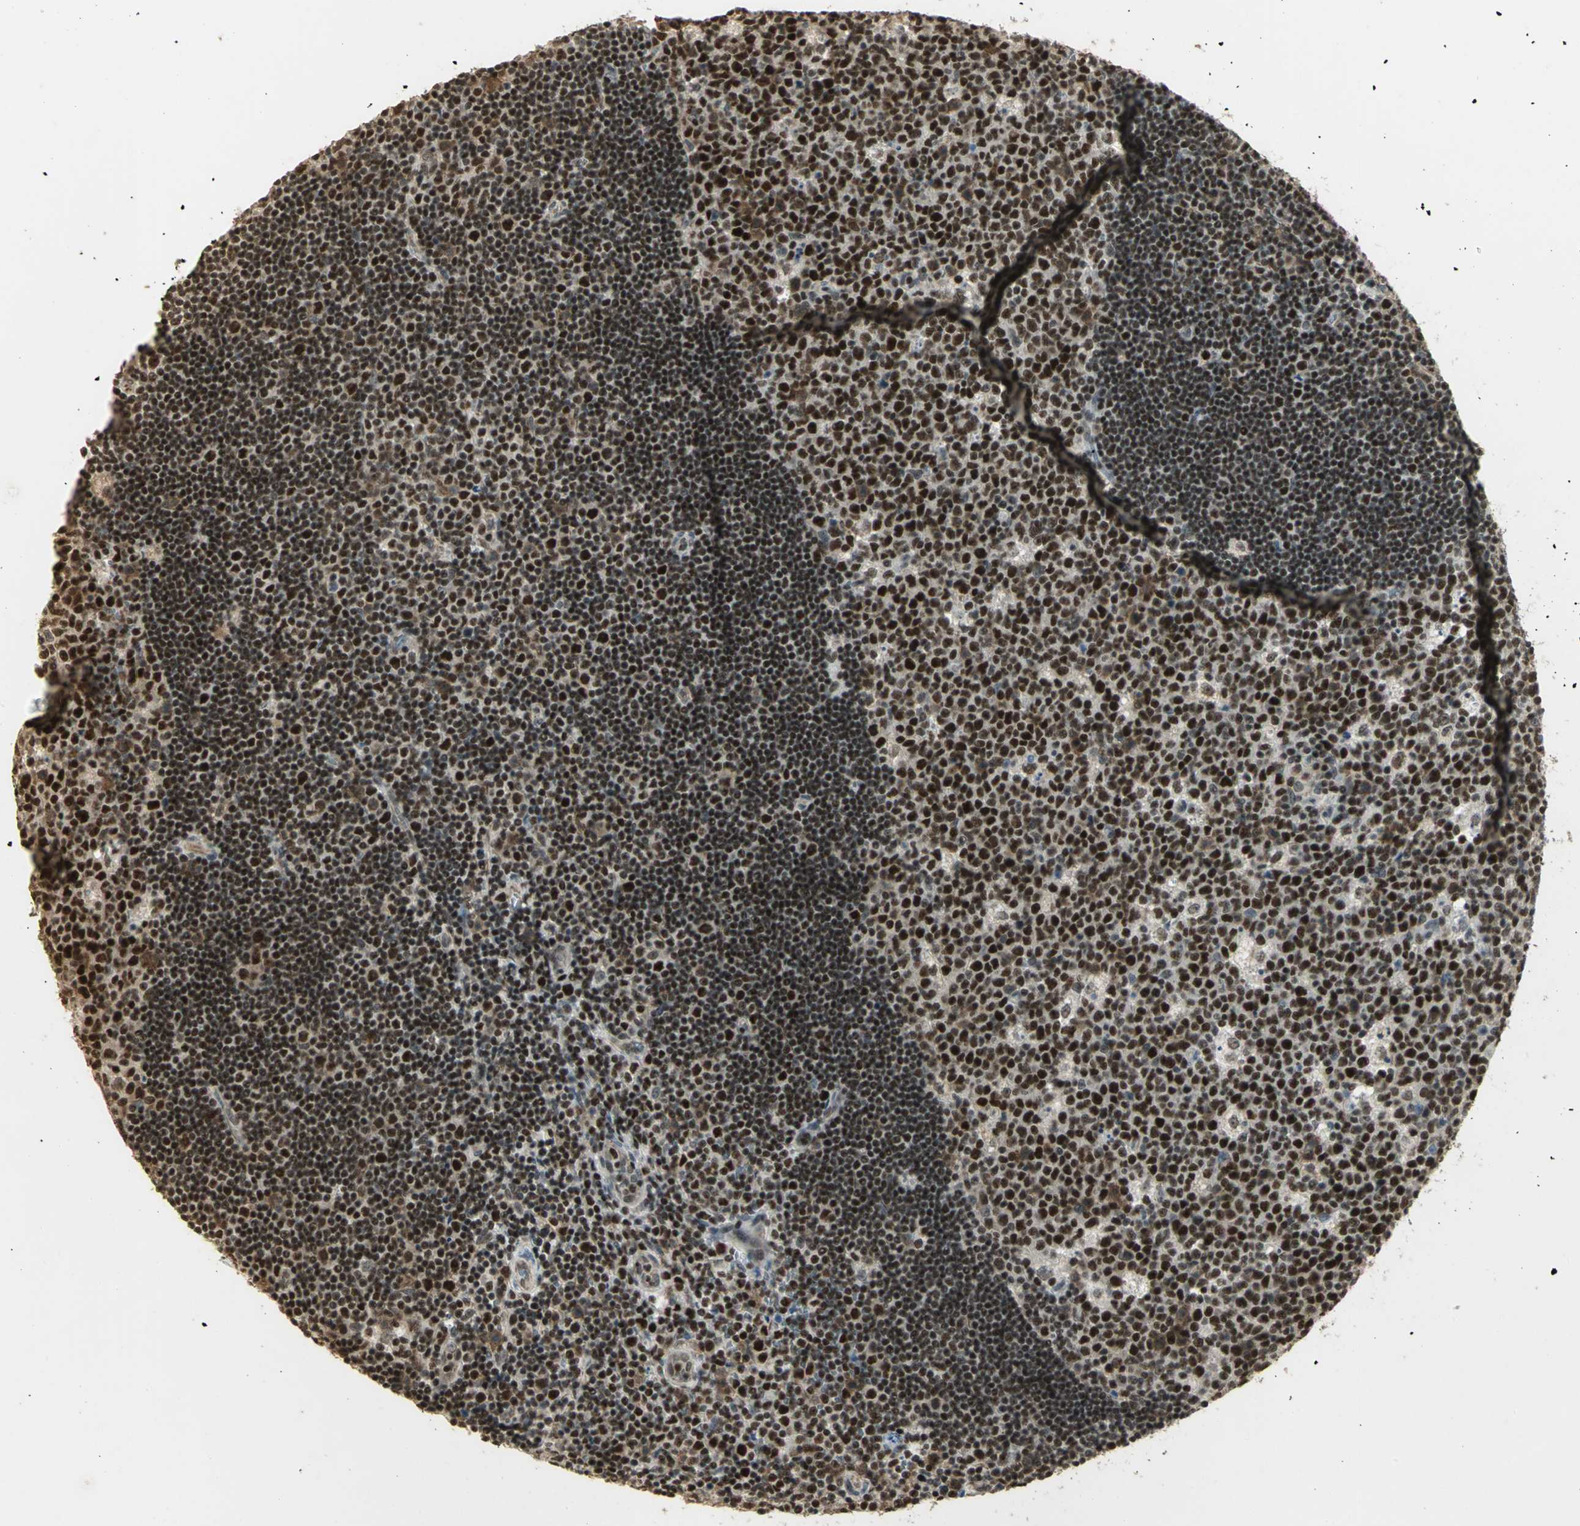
{"staining": {"intensity": "strong", "quantity": ">75%", "location": "nuclear"}, "tissue": "lymph node", "cell_type": "Germinal center cells", "image_type": "normal", "snomed": [{"axis": "morphology", "description": "Normal tissue, NOS"}, {"axis": "topography", "description": "Lymph node"}, {"axis": "topography", "description": "Salivary gland"}], "caption": "A high-resolution micrograph shows immunohistochemistry (IHC) staining of normal lymph node, which displays strong nuclear staining in approximately >75% of germinal center cells.", "gene": "ELF1", "patient": {"sex": "male", "age": 8}}